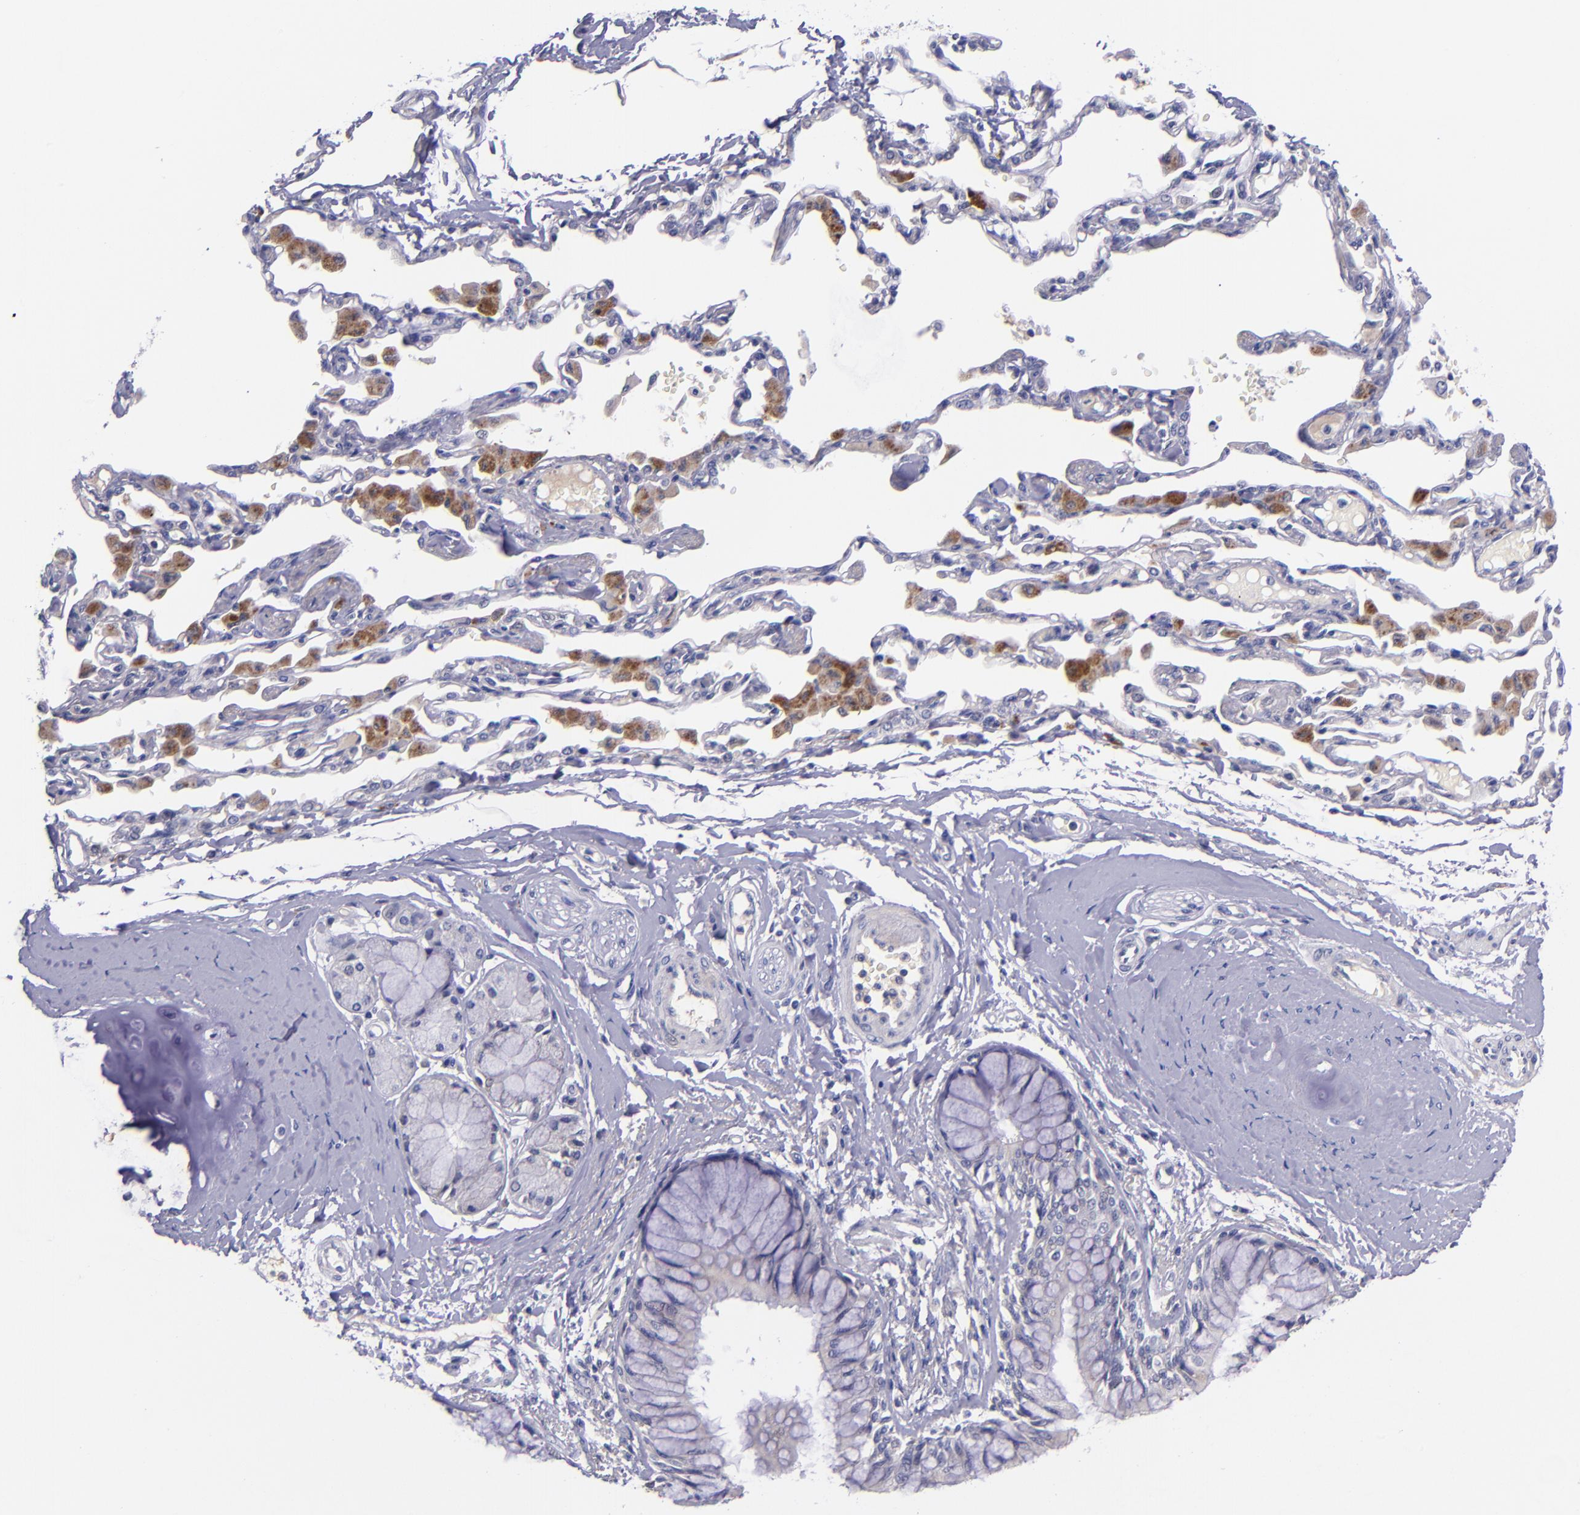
{"staining": {"intensity": "negative", "quantity": "none", "location": "none"}, "tissue": "bronchus", "cell_type": "Respiratory epithelial cells", "image_type": "normal", "snomed": [{"axis": "morphology", "description": "Normal tissue, NOS"}, {"axis": "topography", "description": "Cartilage tissue"}, {"axis": "topography", "description": "Bronchus"}, {"axis": "topography", "description": "Lung"}, {"axis": "topography", "description": "Peripheral nerve tissue"}], "caption": "This micrograph is of benign bronchus stained with immunohistochemistry to label a protein in brown with the nuclei are counter-stained blue. There is no staining in respiratory epithelial cells.", "gene": "RBP4", "patient": {"sex": "female", "age": 49}}